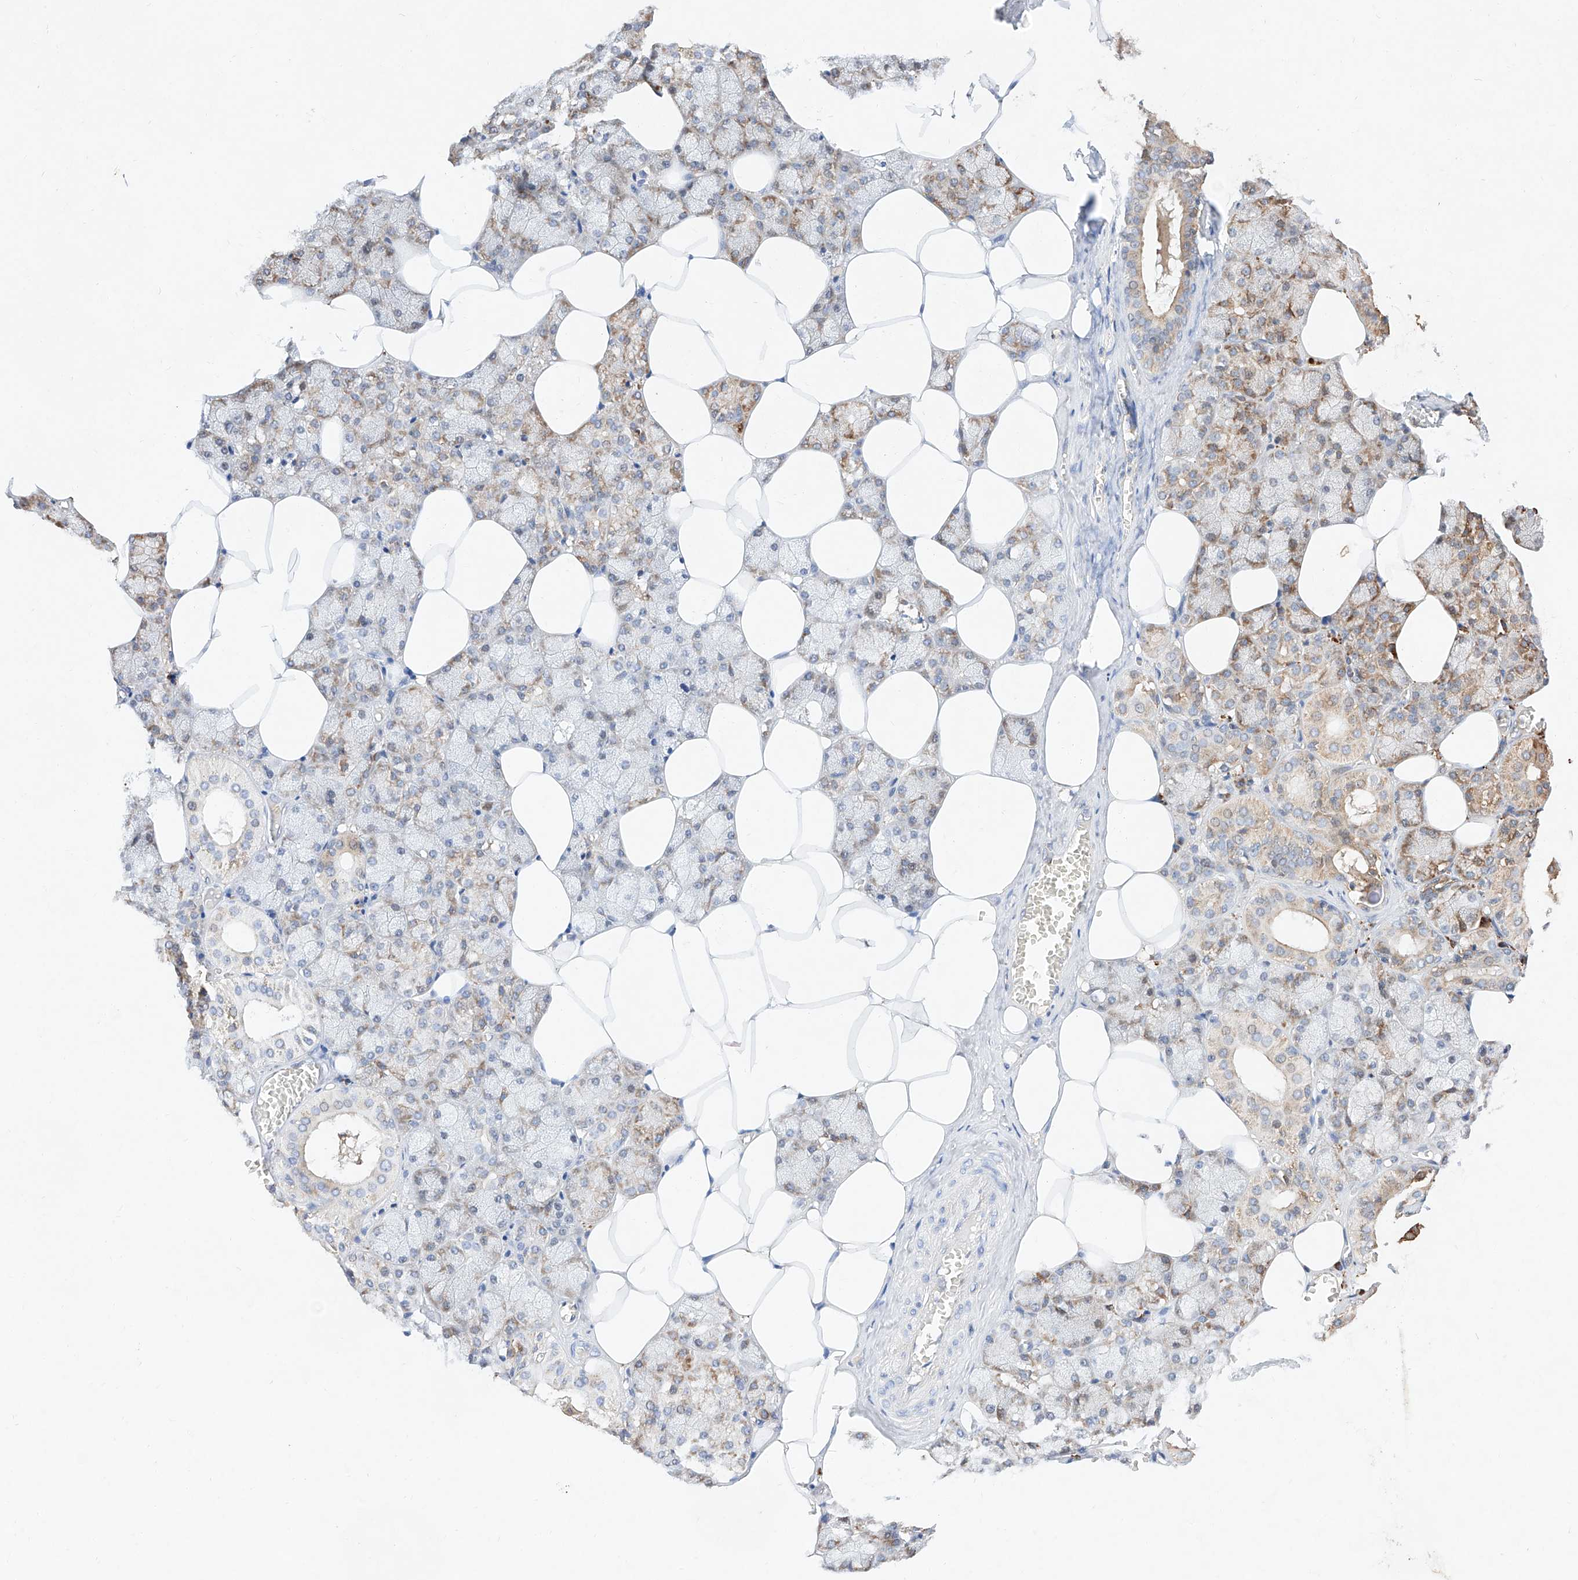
{"staining": {"intensity": "moderate", "quantity": "25%-75%", "location": "cytoplasmic/membranous"}, "tissue": "salivary gland", "cell_type": "Glandular cells", "image_type": "normal", "snomed": [{"axis": "morphology", "description": "Normal tissue, NOS"}, {"axis": "topography", "description": "Salivary gland"}], "caption": "This is a photomicrograph of immunohistochemistry staining of benign salivary gland, which shows moderate positivity in the cytoplasmic/membranous of glandular cells.", "gene": "ATP9B", "patient": {"sex": "male", "age": 62}}